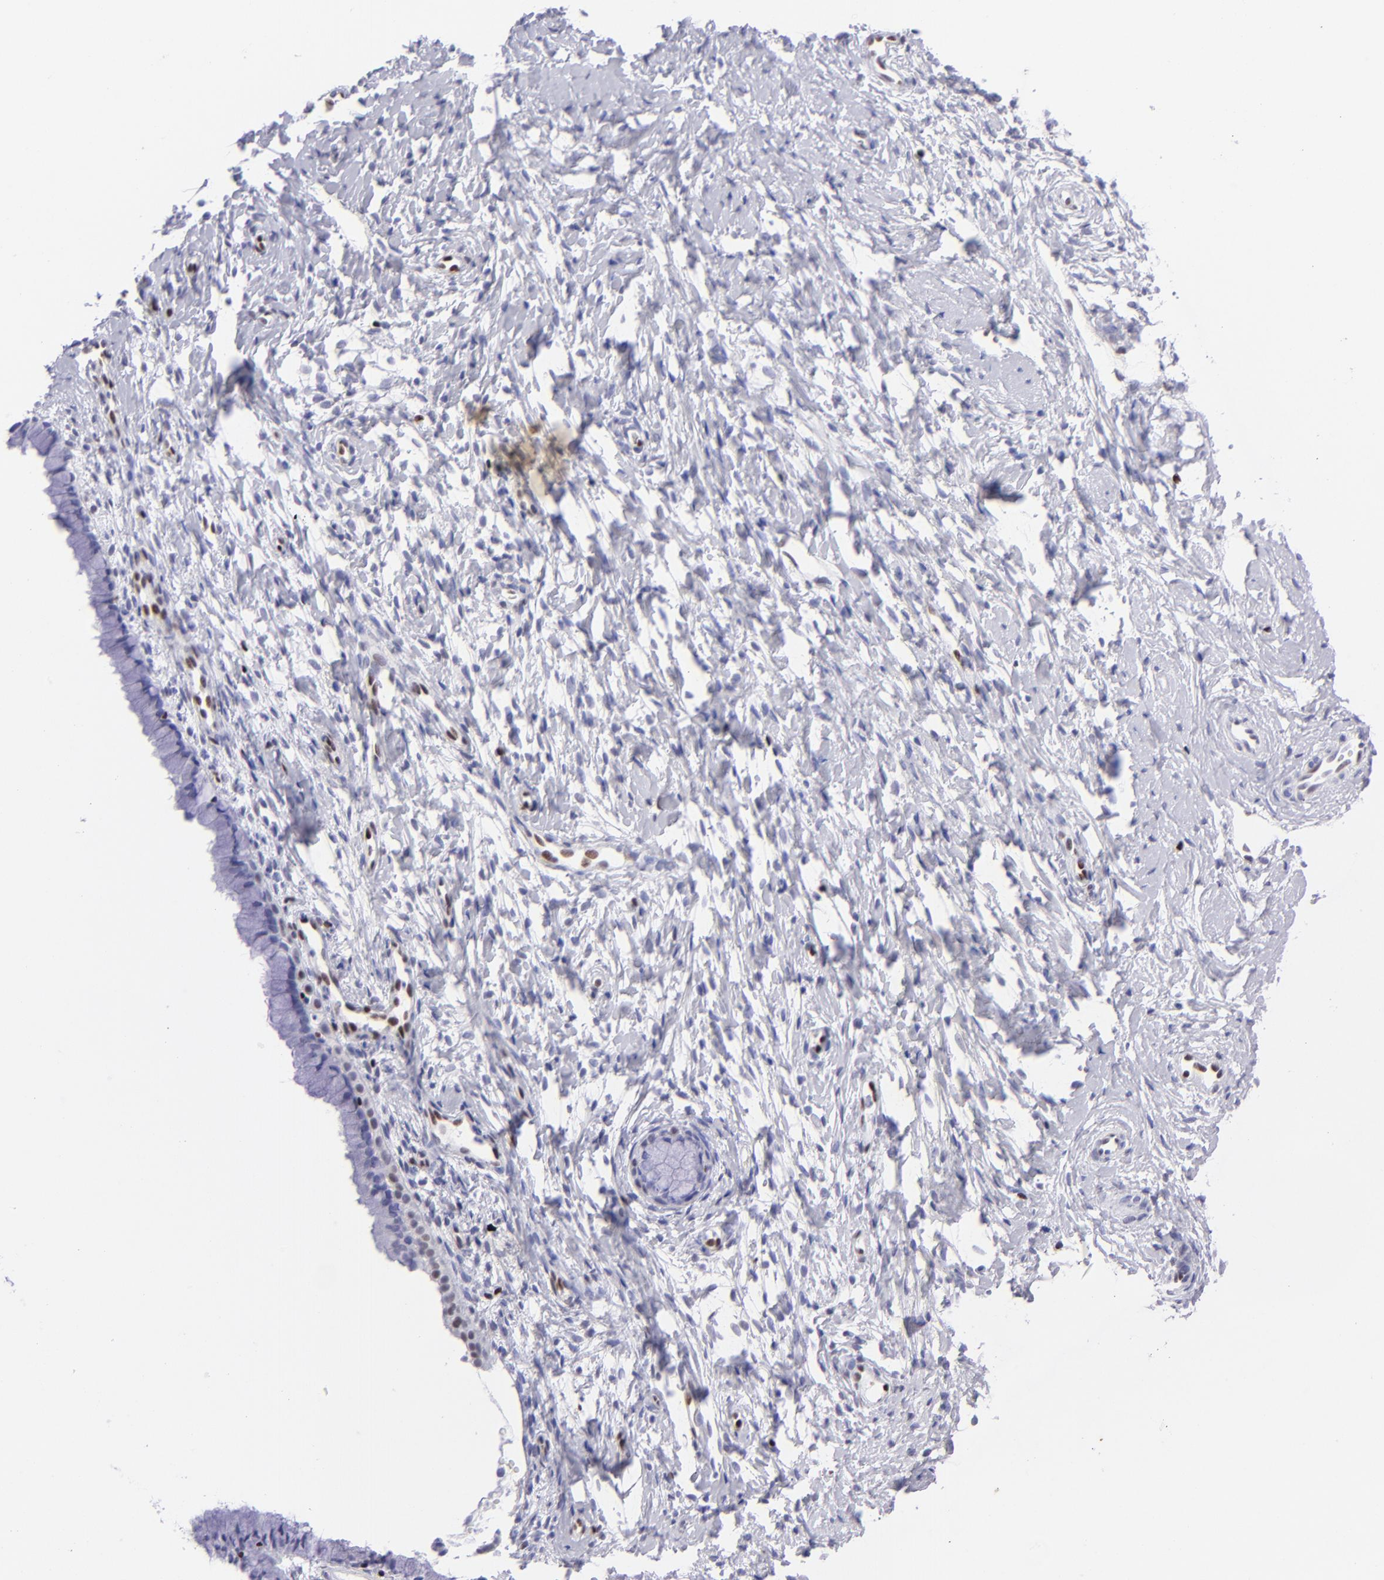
{"staining": {"intensity": "negative", "quantity": "none", "location": "none"}, "tissue": "cervix", "cell_type": "Glandular cells", "image_type": "normal", "snomed": [{"axis": "morphology", "description": "Normal tissue, NOS"}, {"axis": "topography", "description": "Cervix"}], "caption": "Immunohistochemistry of benign human cervix exhibits no expression in glandular cells.", "gene": "ETS1", "patient": {"sex": "female", "age": 46}}